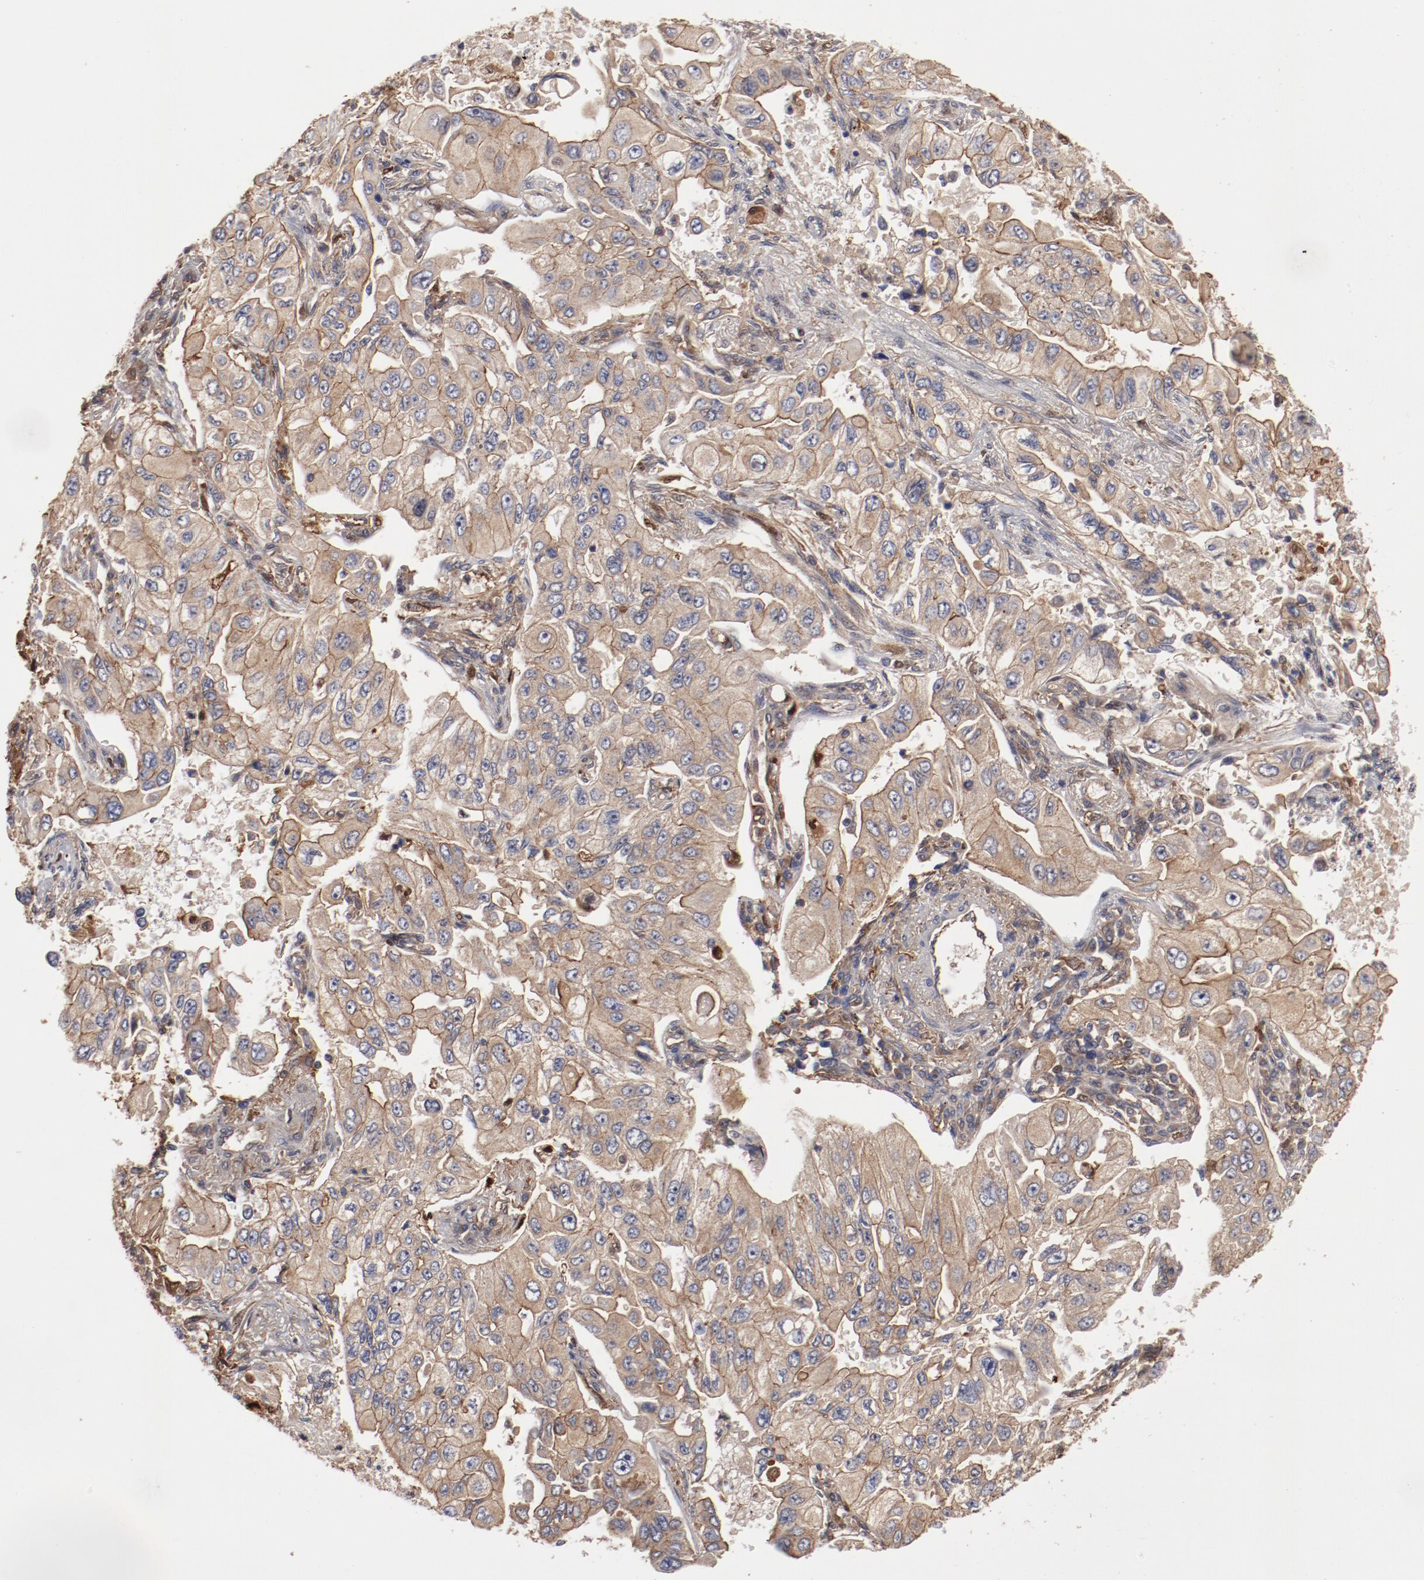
{"staining": {"intensity": "moderate", "quantity": "25%-75%", "location": "cytoplasmic/membranous"}, "tissue": "lung cancer", "cell_type": "Tumor cells", "image_type": "cancer", "snomed": [{"axis": "morphology", "description": "Adenocarcinoma, NOS"}, {"axis": "topography", "description": "Lung"}], "caption": "This is a photomicrograph of immunohistochemistry (IHC) staining of adenocarcinoma (lung), which shows moderate staining in the cytoplasmic/membranous of tumor cells.", "gene": "DNAAF2", "patient": {"sex": "male", "age": 84}}